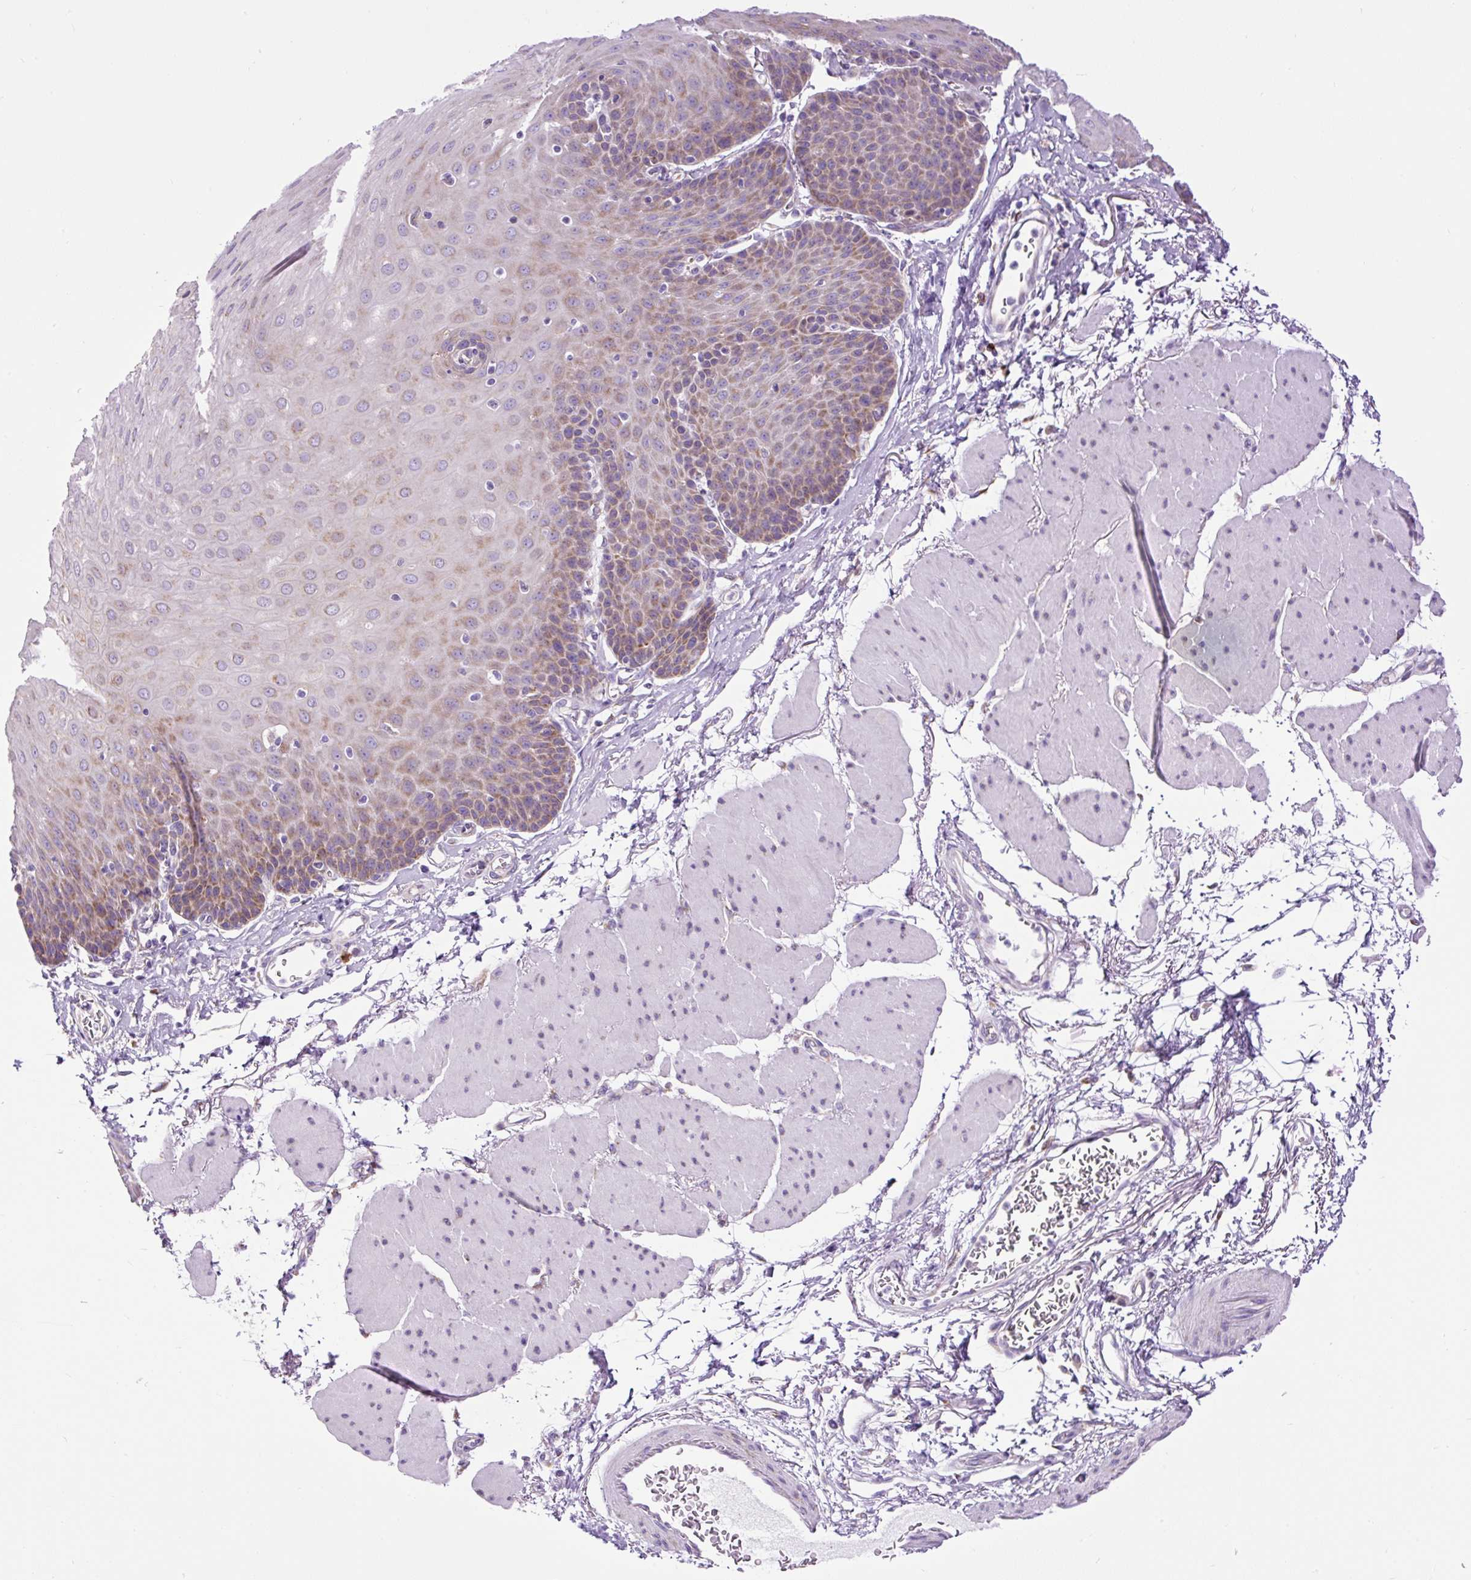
{"staining": {"intensity": "moderate", "quantity": "25%-75%", "location": "cytoplasmic/membranous"}, "tissue": "esophagus", "cell_type": "Squamous epithelial cells", "image_type": "normal", "snomed": [{"axis": "morphology", "description": "Normal tissue, NOS"}, {"axis": "topography", "description": "Esophagus"}], "caption": "Immunohistochemical staining of benign human esophagus exhibits 25%-75% levels of moderate cytoplasmic/membranous protein expression in approximately 25%-75% of squamous epithelial cells. The staining is performed using DAB (3,3'-diaminobenzidine) brown chromogen to label protein expression. The nuclei are counter-stained blue using hematoxylin.", "gene": "DDOST", "patient": {"sex": "female", "age": 81}}